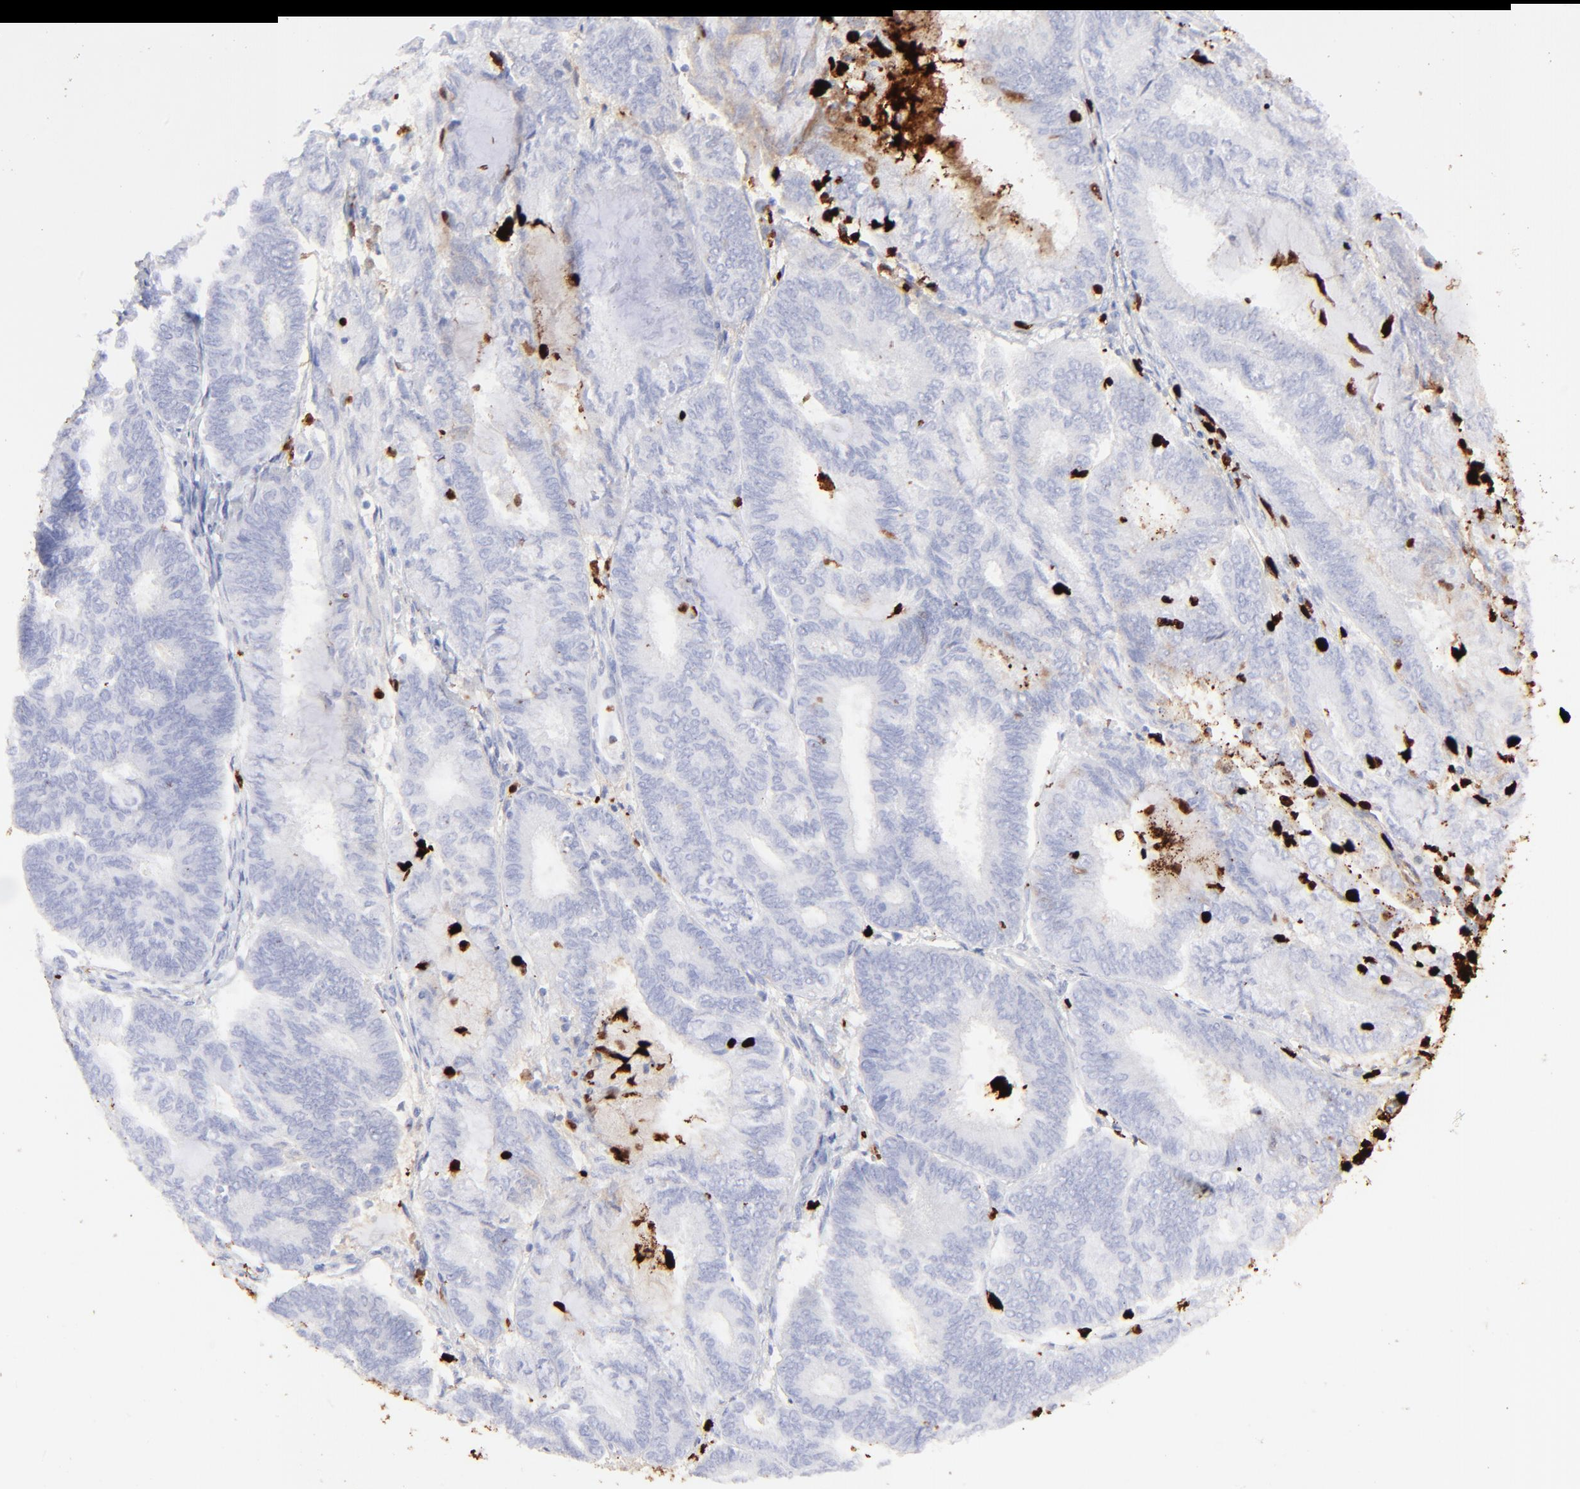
{"staining": {"intensity": "negative", "quantity": "none", "location": "none"}, "tissue": "endometrial cancer", "cell_type": "Tumor cells", "image_type": "cancer", "snomed": [{"axis": "morphology", "description": "Adenocarcinoma, NOS"}, {"axis": "topography", "description": "Endometrium"}], "caption": "Immunohistochemistry micrograph of neoplastic tissue: human endometrial cancer stained with DAB reveals no significant protein positivity in tumor cells. Nuclei are stained in blue.", "gene": "S100A12", "patient": {"sex": "female", "age": 59}}